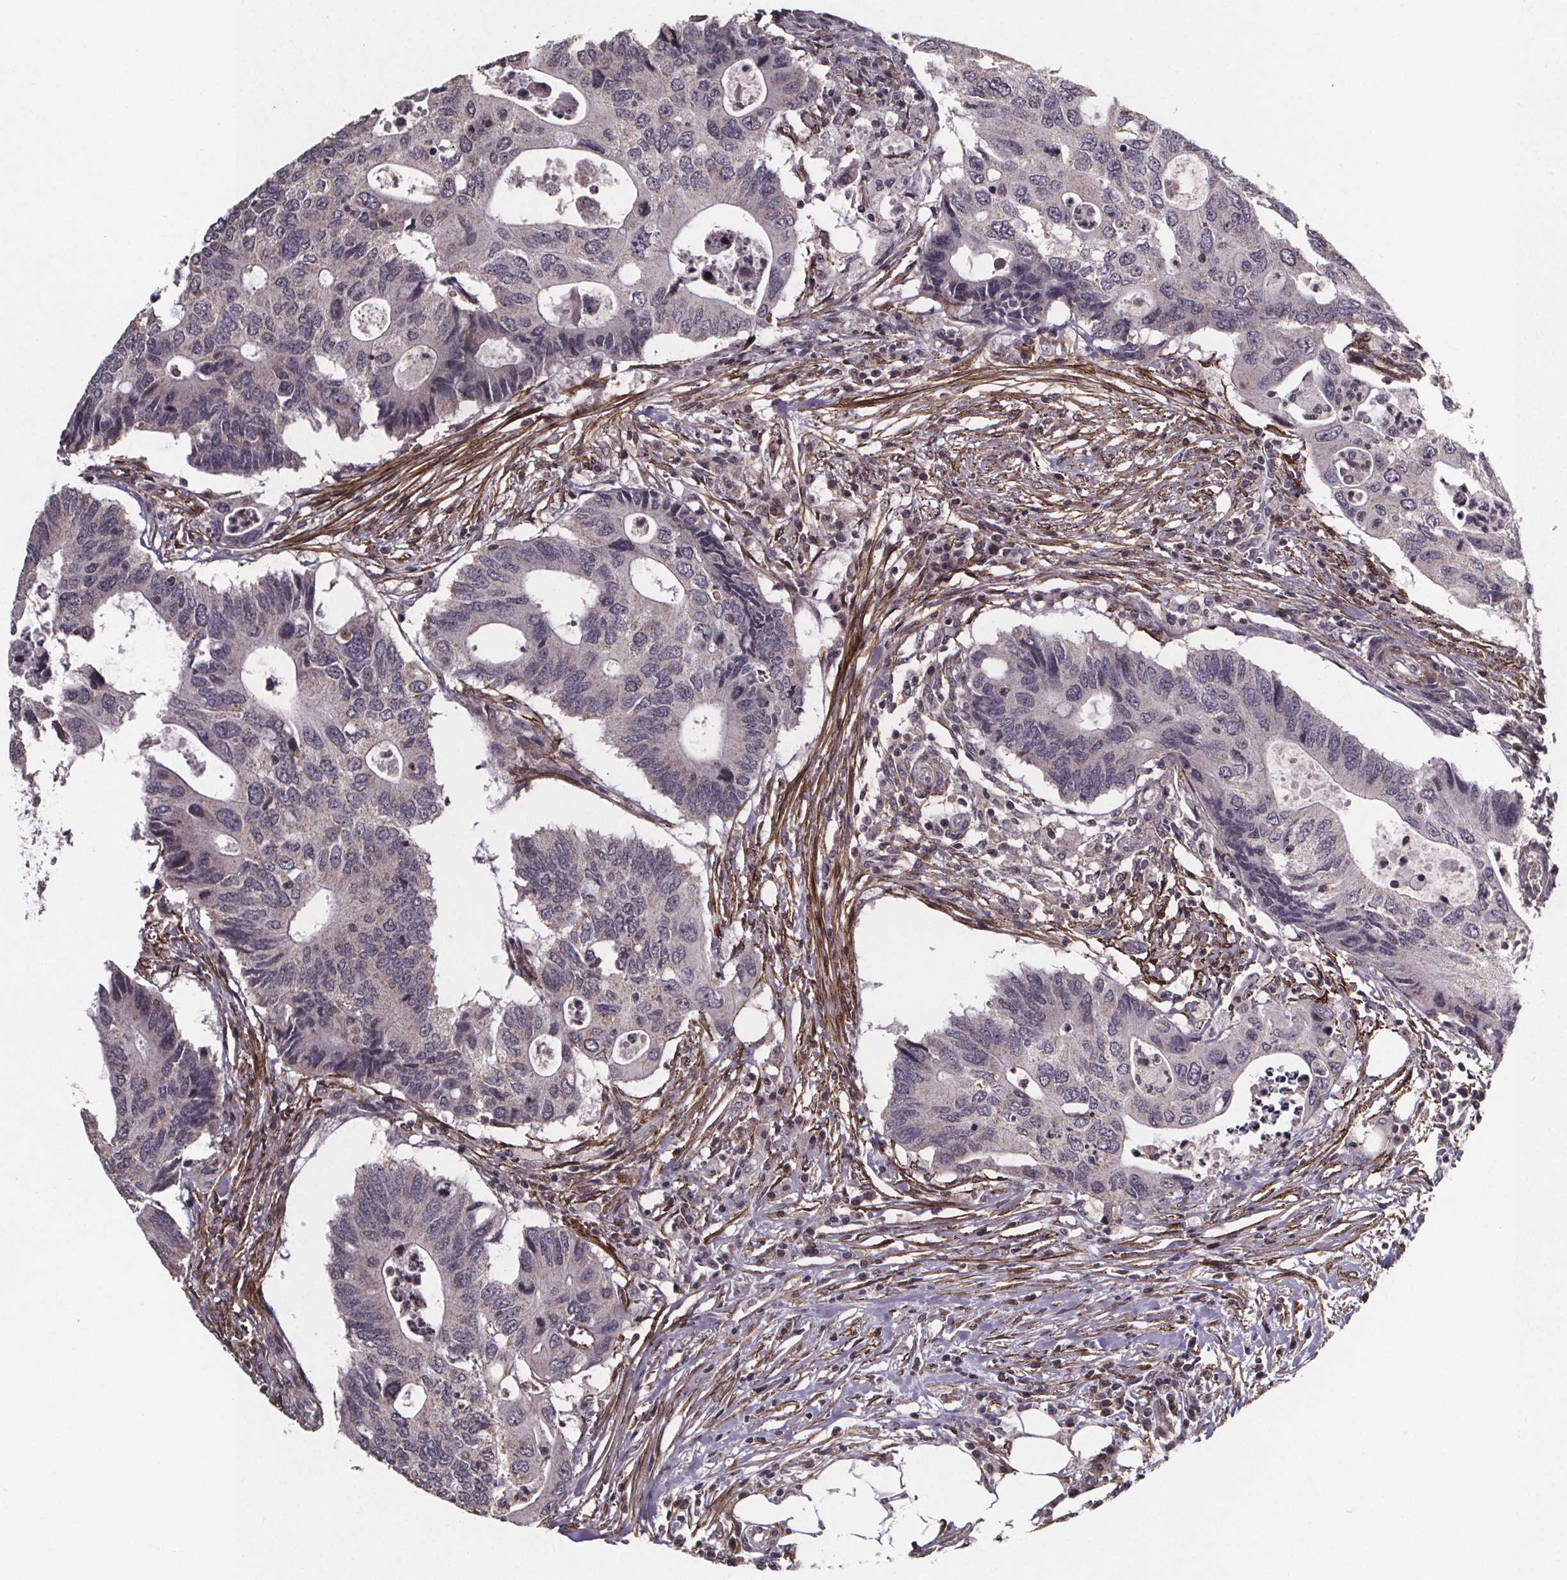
{"staining": {"intensity": "negative", "quantity": "none", "location": "none"}, "tissue": "colorectal cancer", "cell_type": "Tumor cells", "image_type": "cancer", "snomed": [{"axis": "morphology", "description": "Adenocarcinoma, NOS"}, {"axis": "topography", "description": "Colon"}], "caption": "Histopathology image shows no protein positivity in tumor cells of adenocarcinoma (colorectal) tissue.", "gene": "PALLD", "patient": {"sex": "male", "age": 71}}